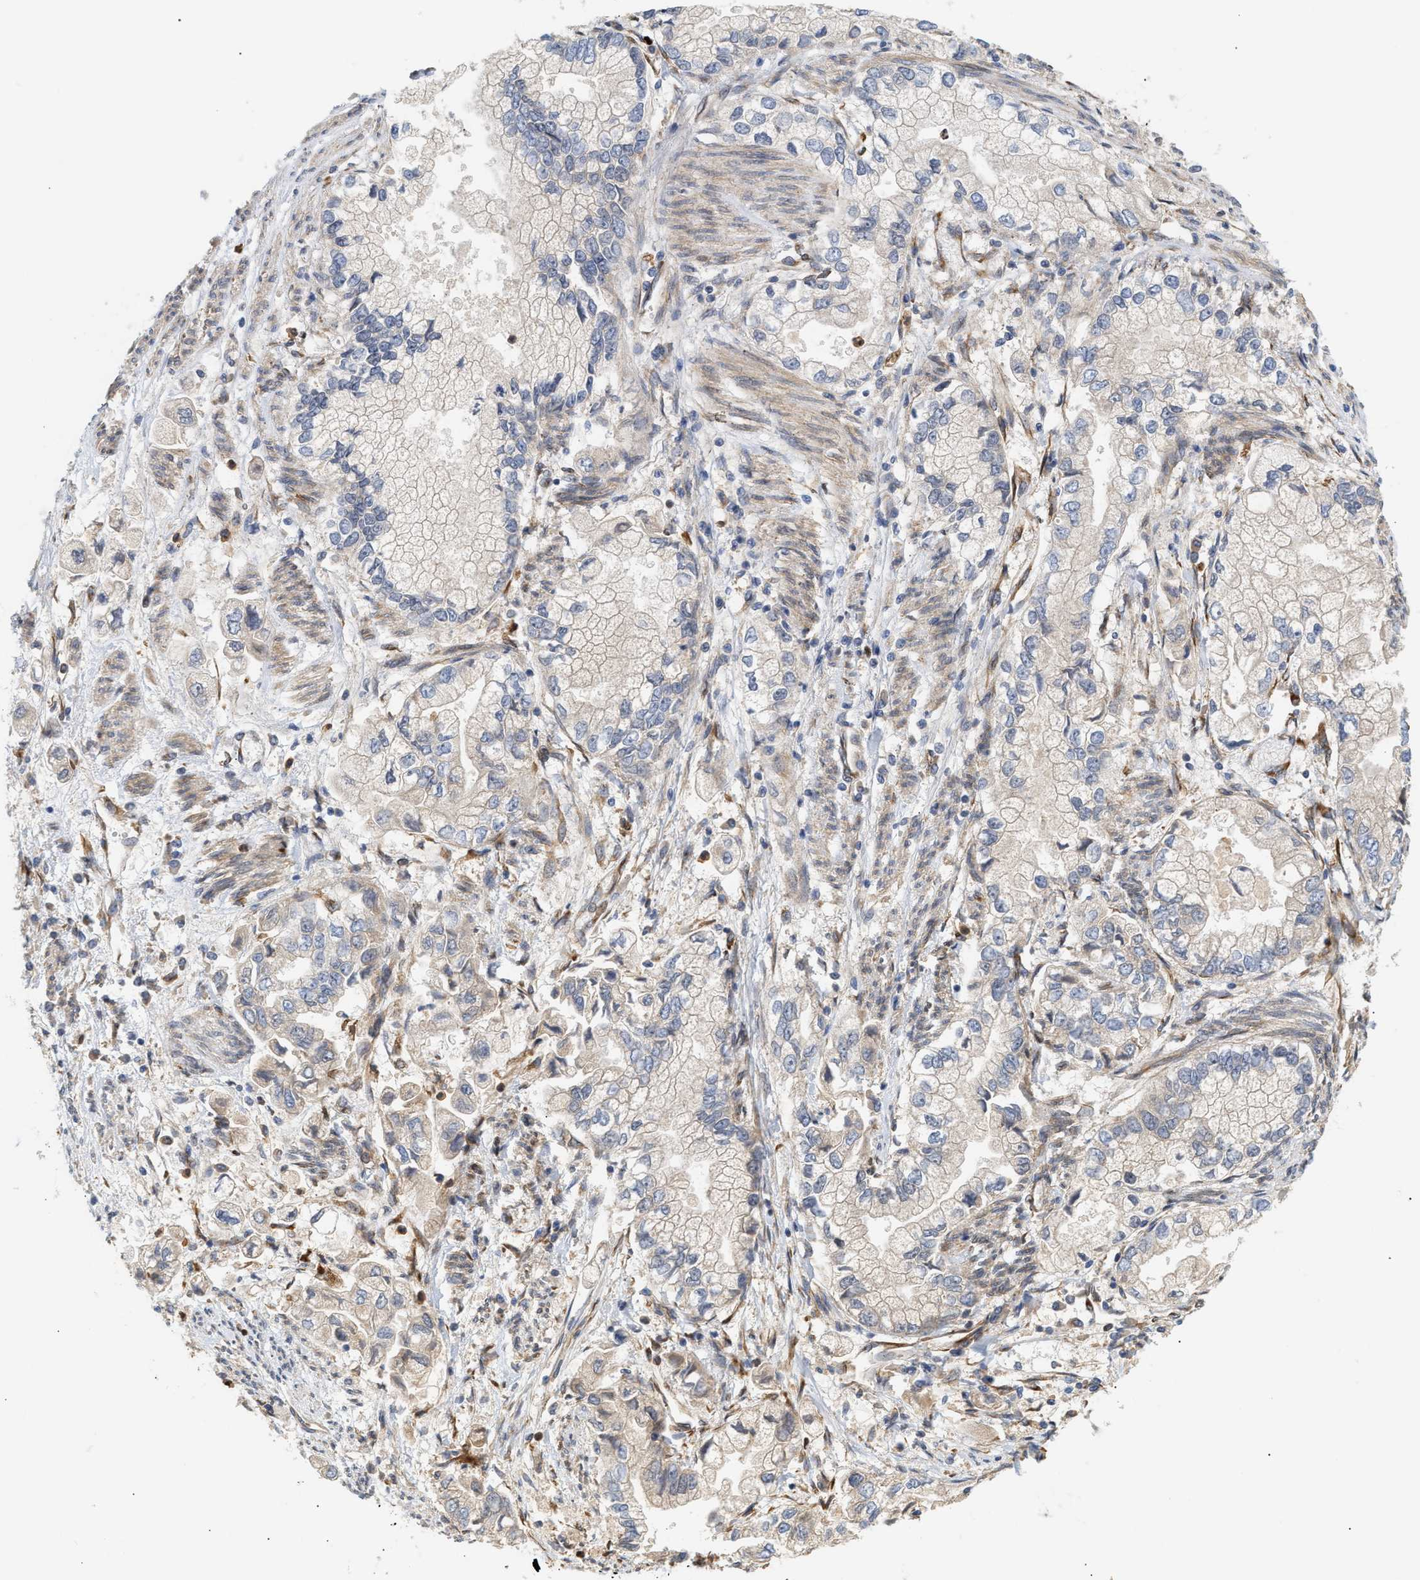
{"staining": {"intensity": "weak", "quantity": "<25%", "location": "cytoplasmic/membranous"}, "tissue": "stomach cancer", "cell_type": "Tumor cells", "image_type": "cancer", "snomed": [{"axis": "morphology", "description": "Normal tissue, NOS"}, {"axis": "morphology", "description": "Adenocarcinoma, NOS"}, {"axis": "topography", "description": "Stomach"}], "caption": "Micrograph shows no significant protein expression in tumor cells of stomach adenocarcinoma.", "gene": "PLCD1", "patient": {"sex": "male", "age": 62}}